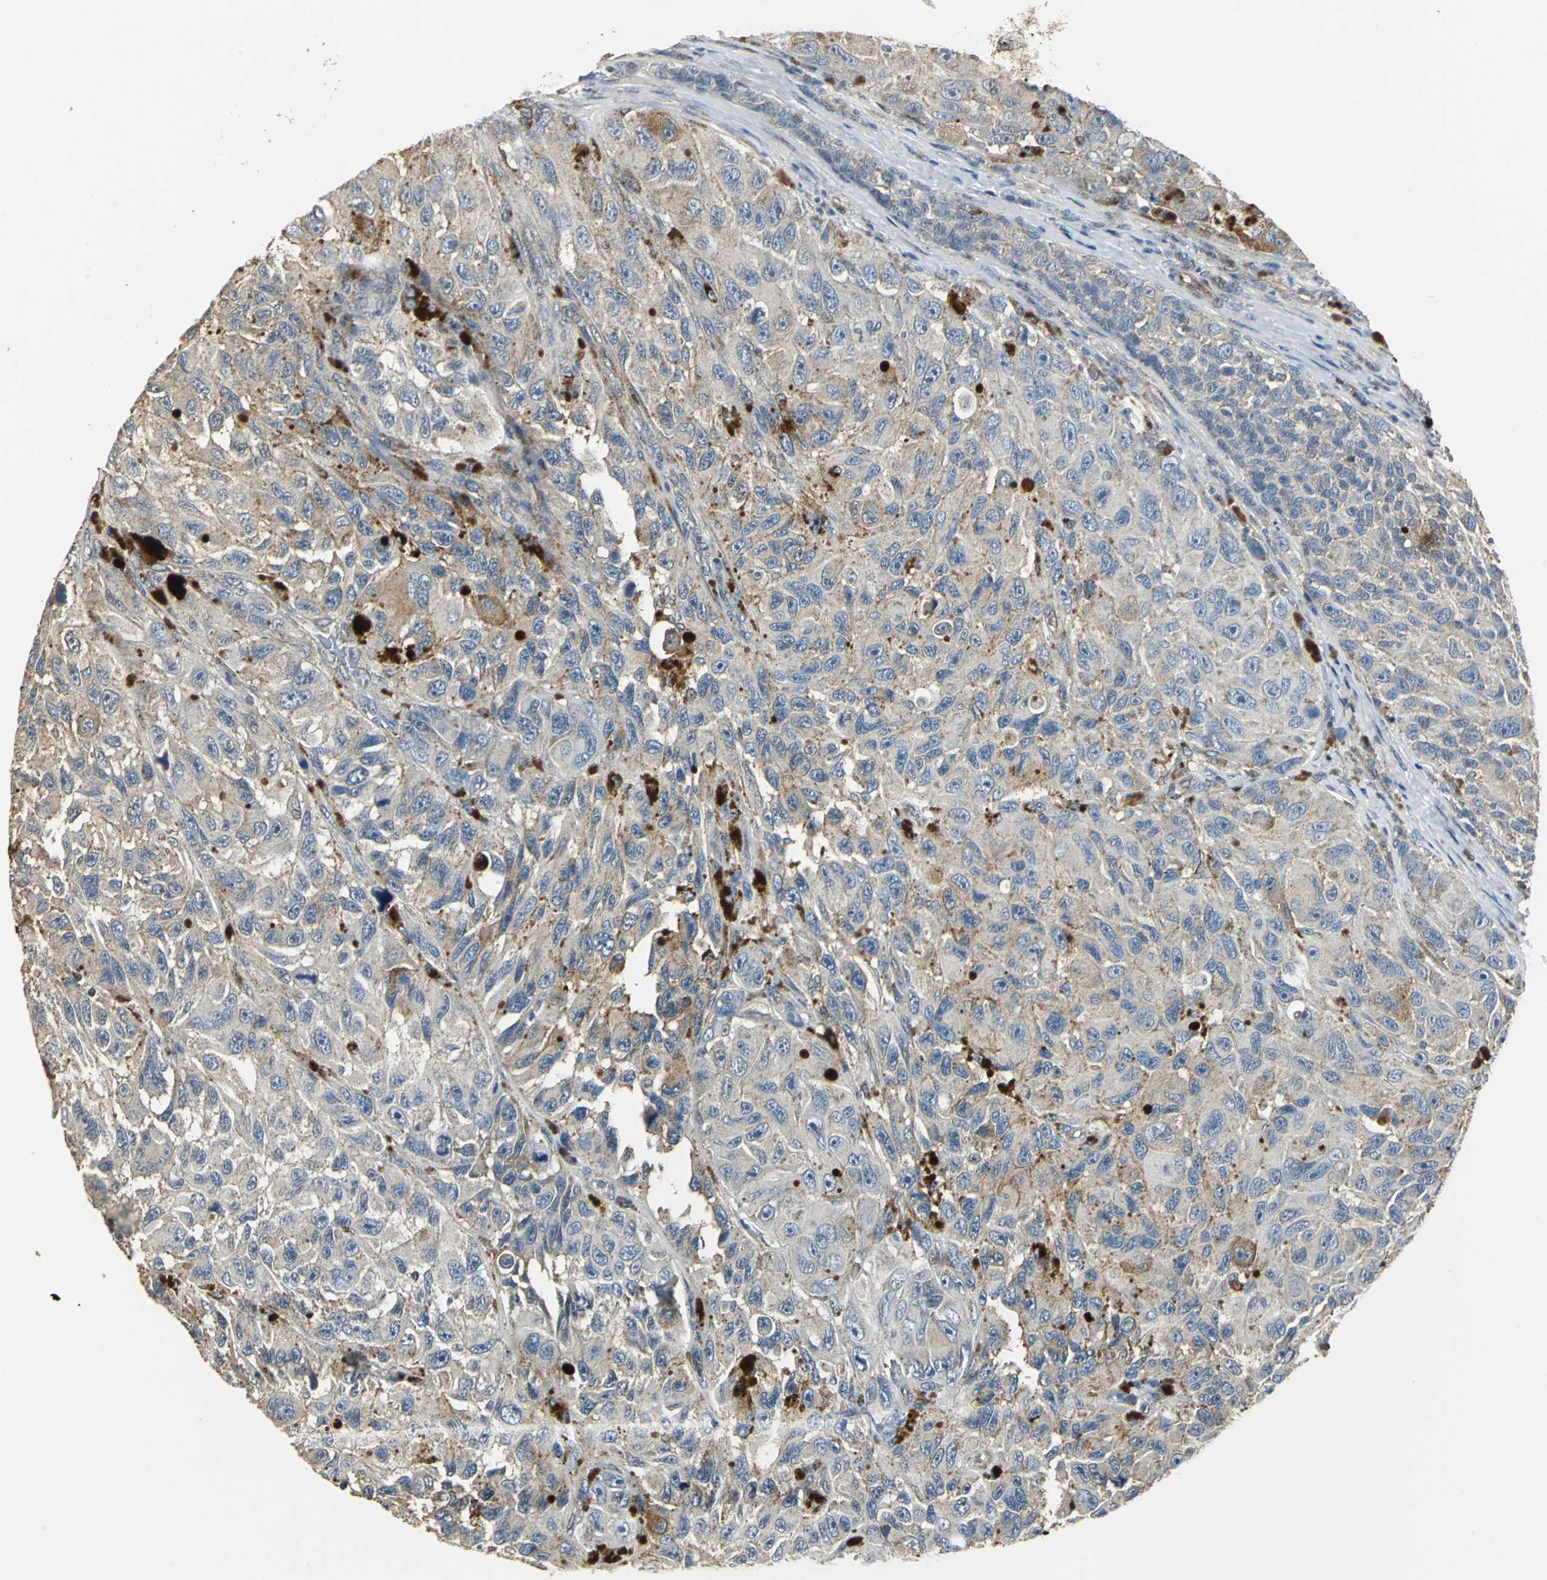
{"staining": {"intensity": "moderate", "quantity": ">75%", "location": "cytoplasmic/membranous"}, "tissue": "melanoma", "cell_type": "Tumor cells", "image_type": "cancer", "snomed": [{"axis": "morphology", "description": "Malignant melanoma, NOS"}, {"axis": "topography", "description": "Skin"}], "caption": "DAB (3,3'-diaminobenzidine) immunohistochemical staining of malignant melanoma exhibits moderate cytoplasmic/membranous protein staining in about >75% of tumor cells.", "gene": "DNAJB4", "patient": {"sex": "female", "age": 73}}